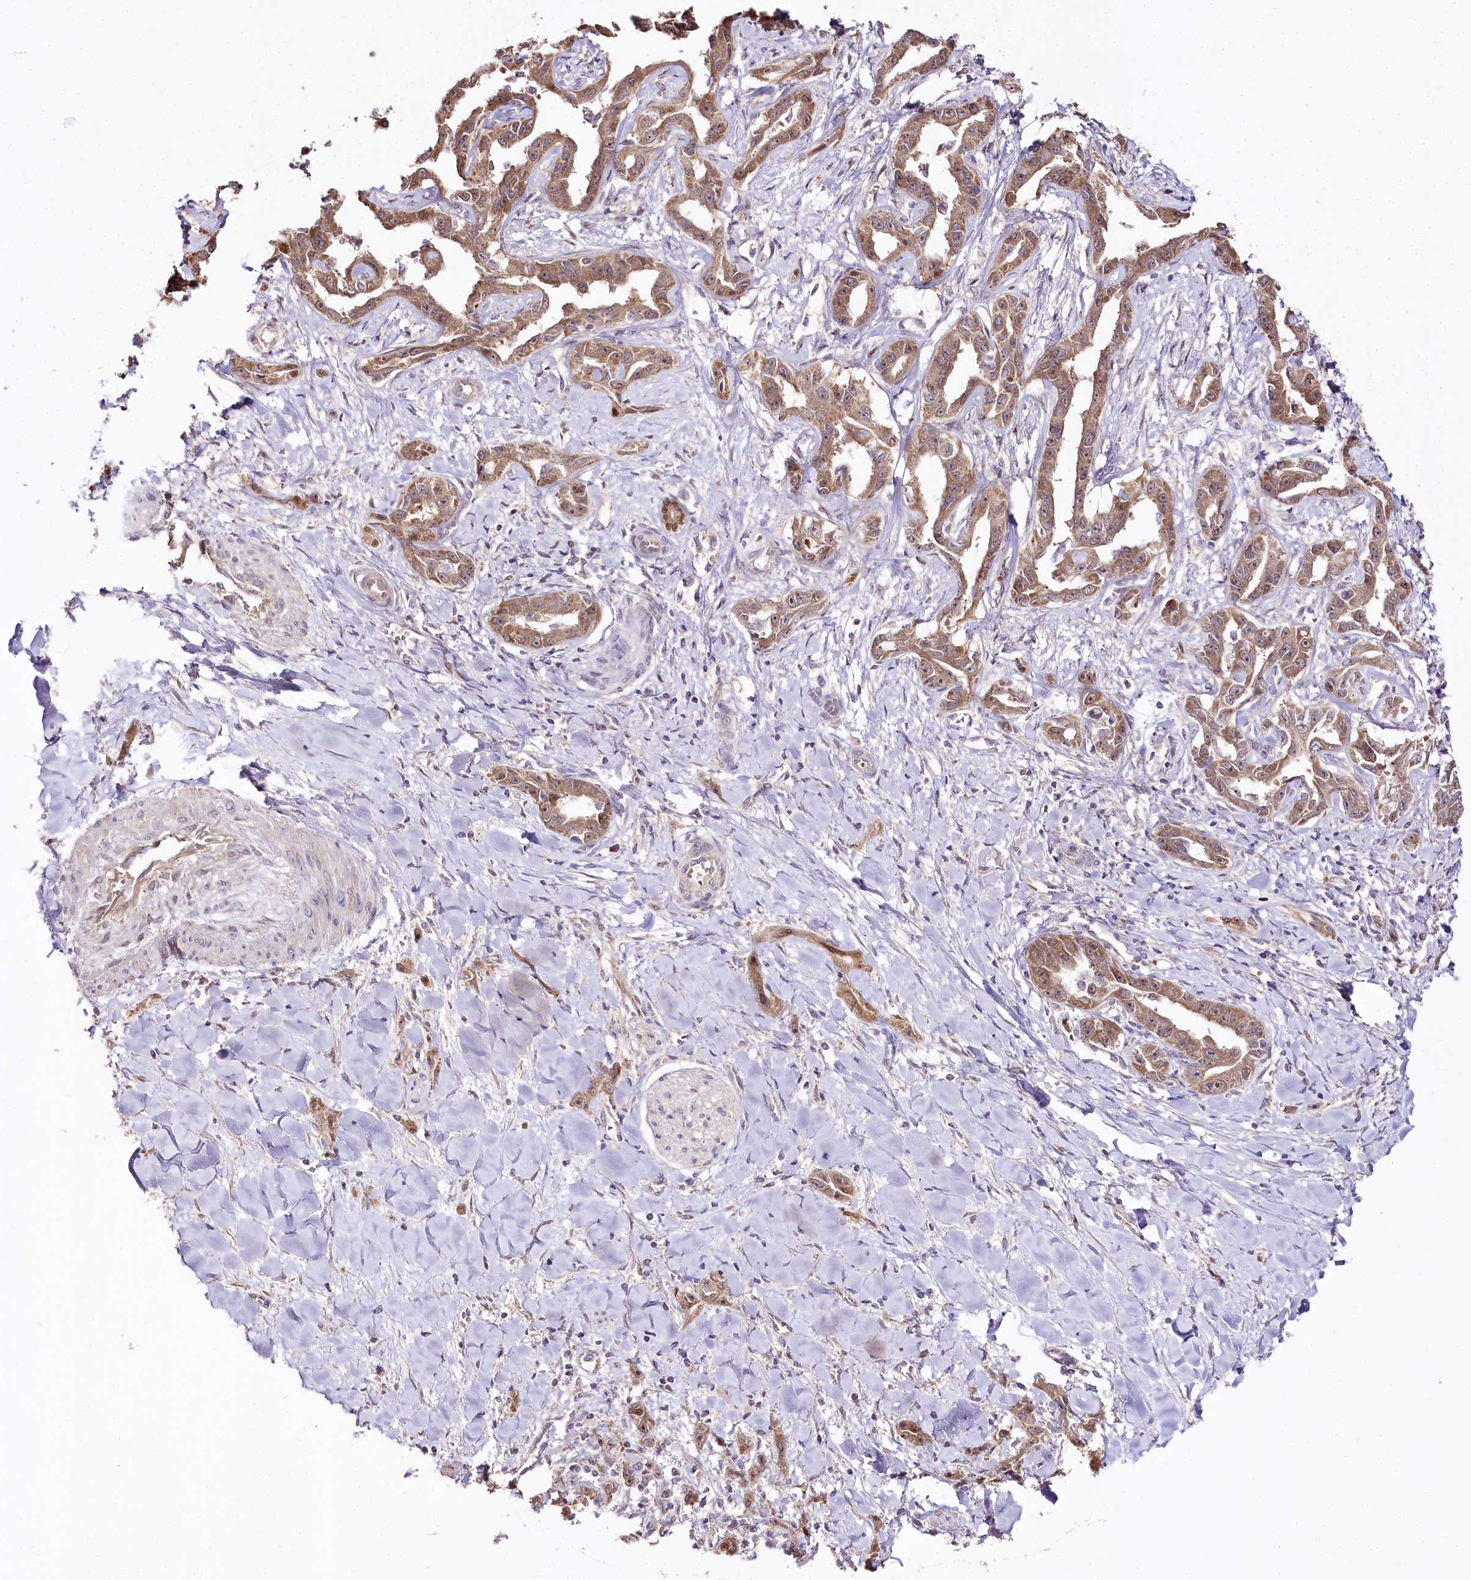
{"staining": {"intensity": "moderate", "quantity": ">75%", "location": "cytoplasmic/membranous"}, "tissue": "liver cancer", "cell_type": "Tumor cells", "image_type": "cancer", "snomed": [{"axis": "morphology", "description": "Cholangiocarcinoma"}, {"axis": "topography", "description": "Liver"}], "caption": "Moderate cytoplasmic/membranous expression is identified in about >75% of tumor cells in liver cancer.", "gene": "ZNF226", "patient": {"sex": "male", "age": 59}}